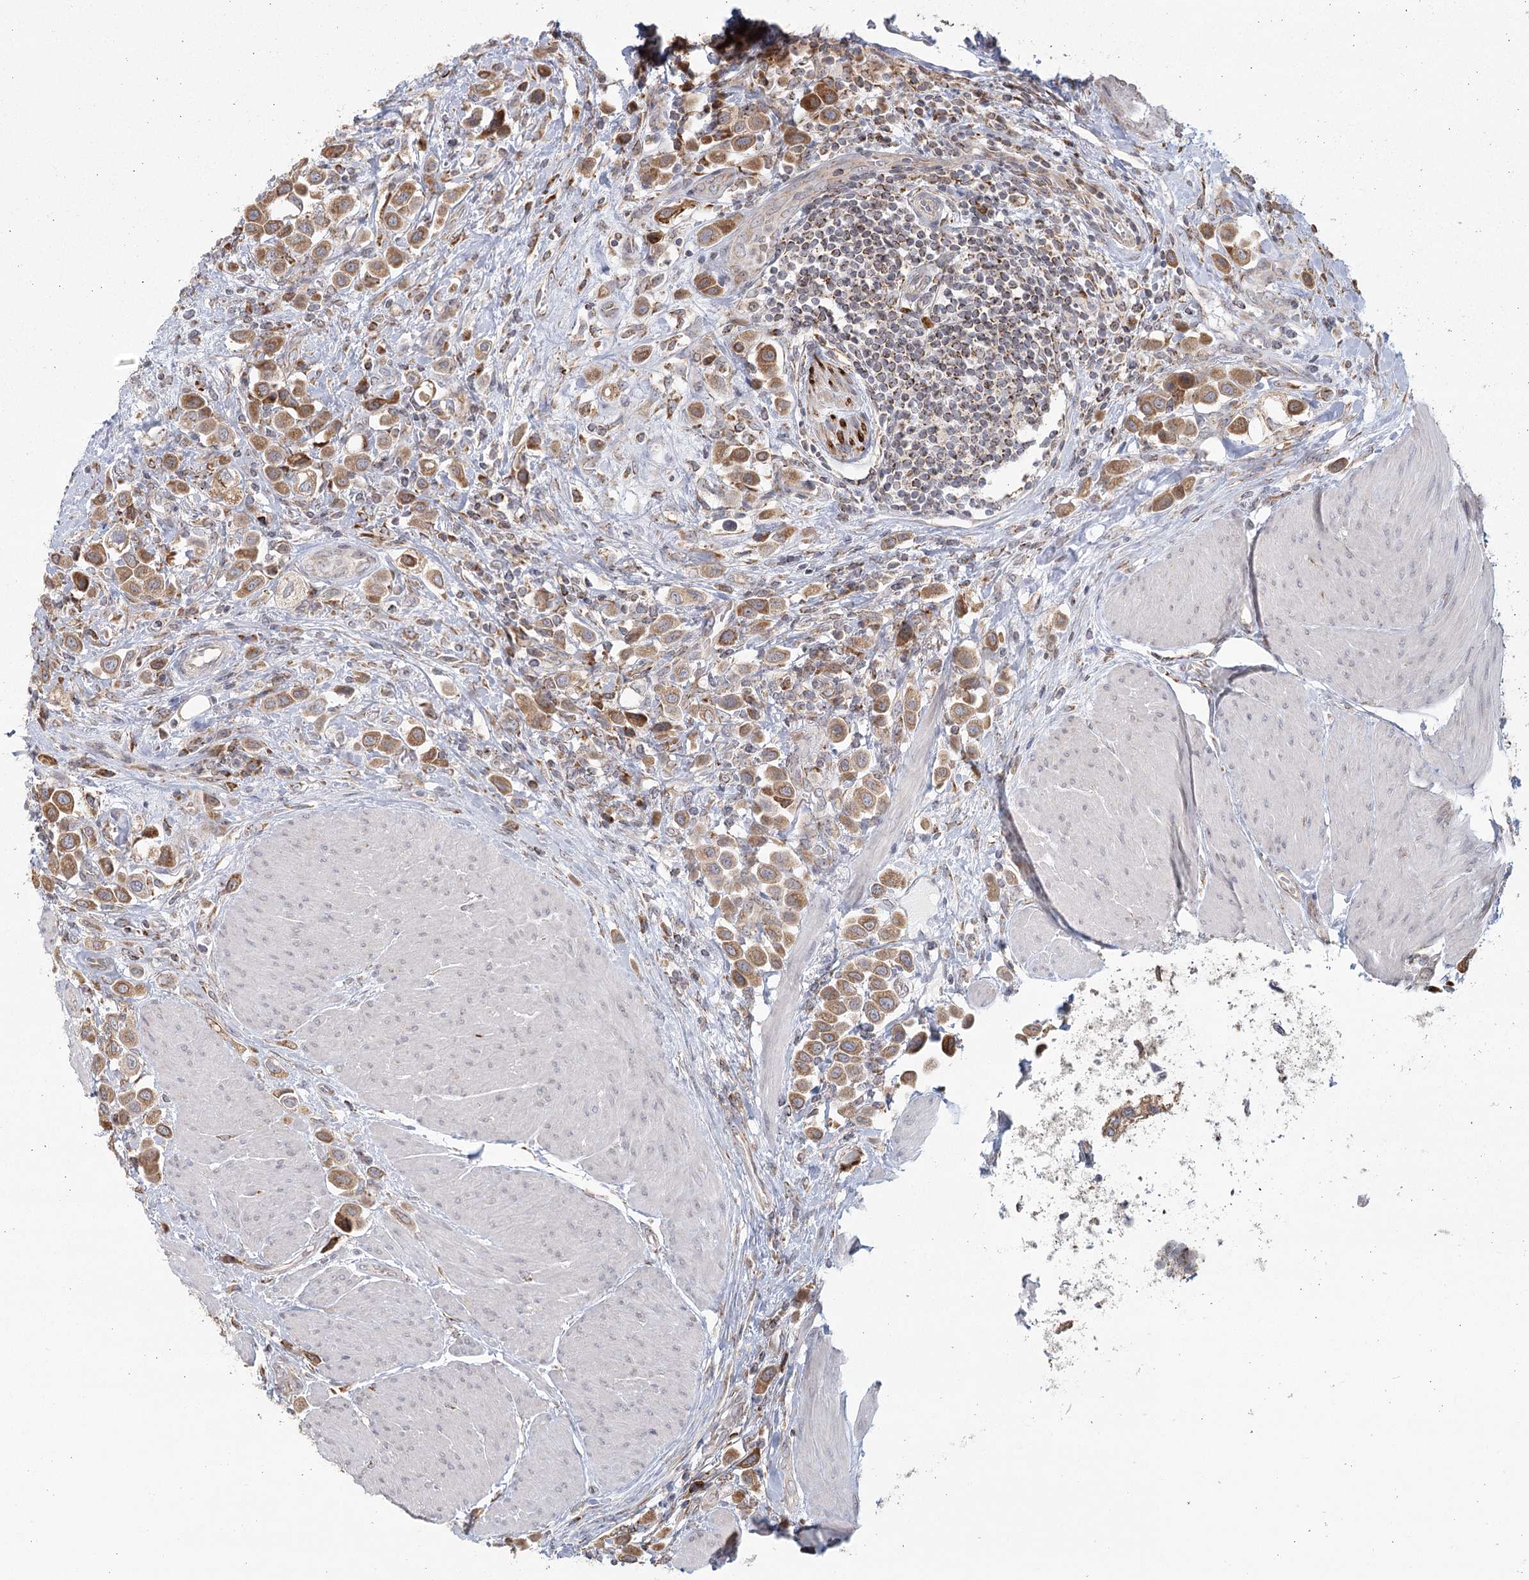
{"staining": {"intensity": "moderate", "quantity": ">75%", "location": "cytoplasmic/membranous"}, "tissue": "urothelial cancer", "cell_type": "Tumor cells", "image_type": "cancer", "snomed": [{"axis": "morphology", "description": "Urothelial carcinoma, High grade"}, {"axis": "topography", "description": "Urinary bladder"}], "caption": "A medium amount of moderate cytoplasmic/membranous positivity is seen in approximately >75% of tumor cells in urothelial cancer tissue.", "gene": "LACTB", "patient": {"sex": "male", "age": 50}}